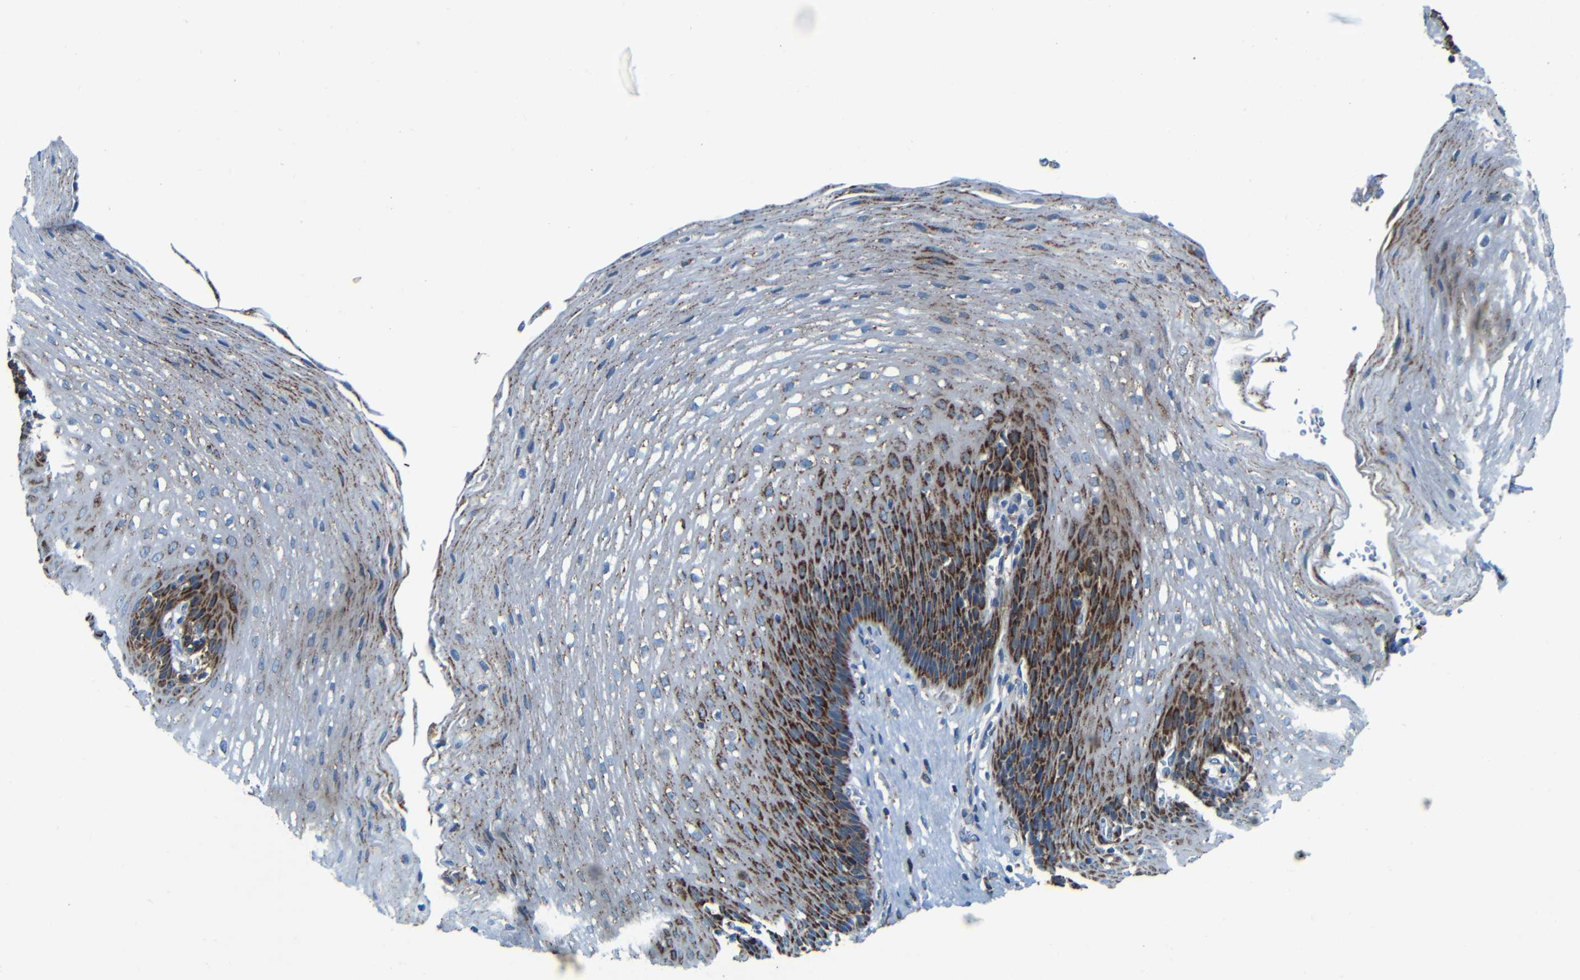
{"staining": {"intensity": "strong", "quantity": "25%-75%", "location": "cytoplasmic/membranous"}, "tissue": "esophagus", "cell_type": "Squamous epithelial cells", "image_type": "normal", "snomed": [{"axis": "morphology", "description": "Normal tissue, NOS"}, {"axis": "topography", "description": "Esophagus"}], "caption": "Immunohistochemistry of unremarkable esophagus exhibits high levels of strong cytoplasmic/membranous positivity in approximately 25%-75% of squamous epithelial cells. Using DAB (brown) and hematoxylin (blue) stains, captured at high magnification using brightfield microscopy.", "gene": "WSCD2", "patient": {"sex": "male", "age": 48}}